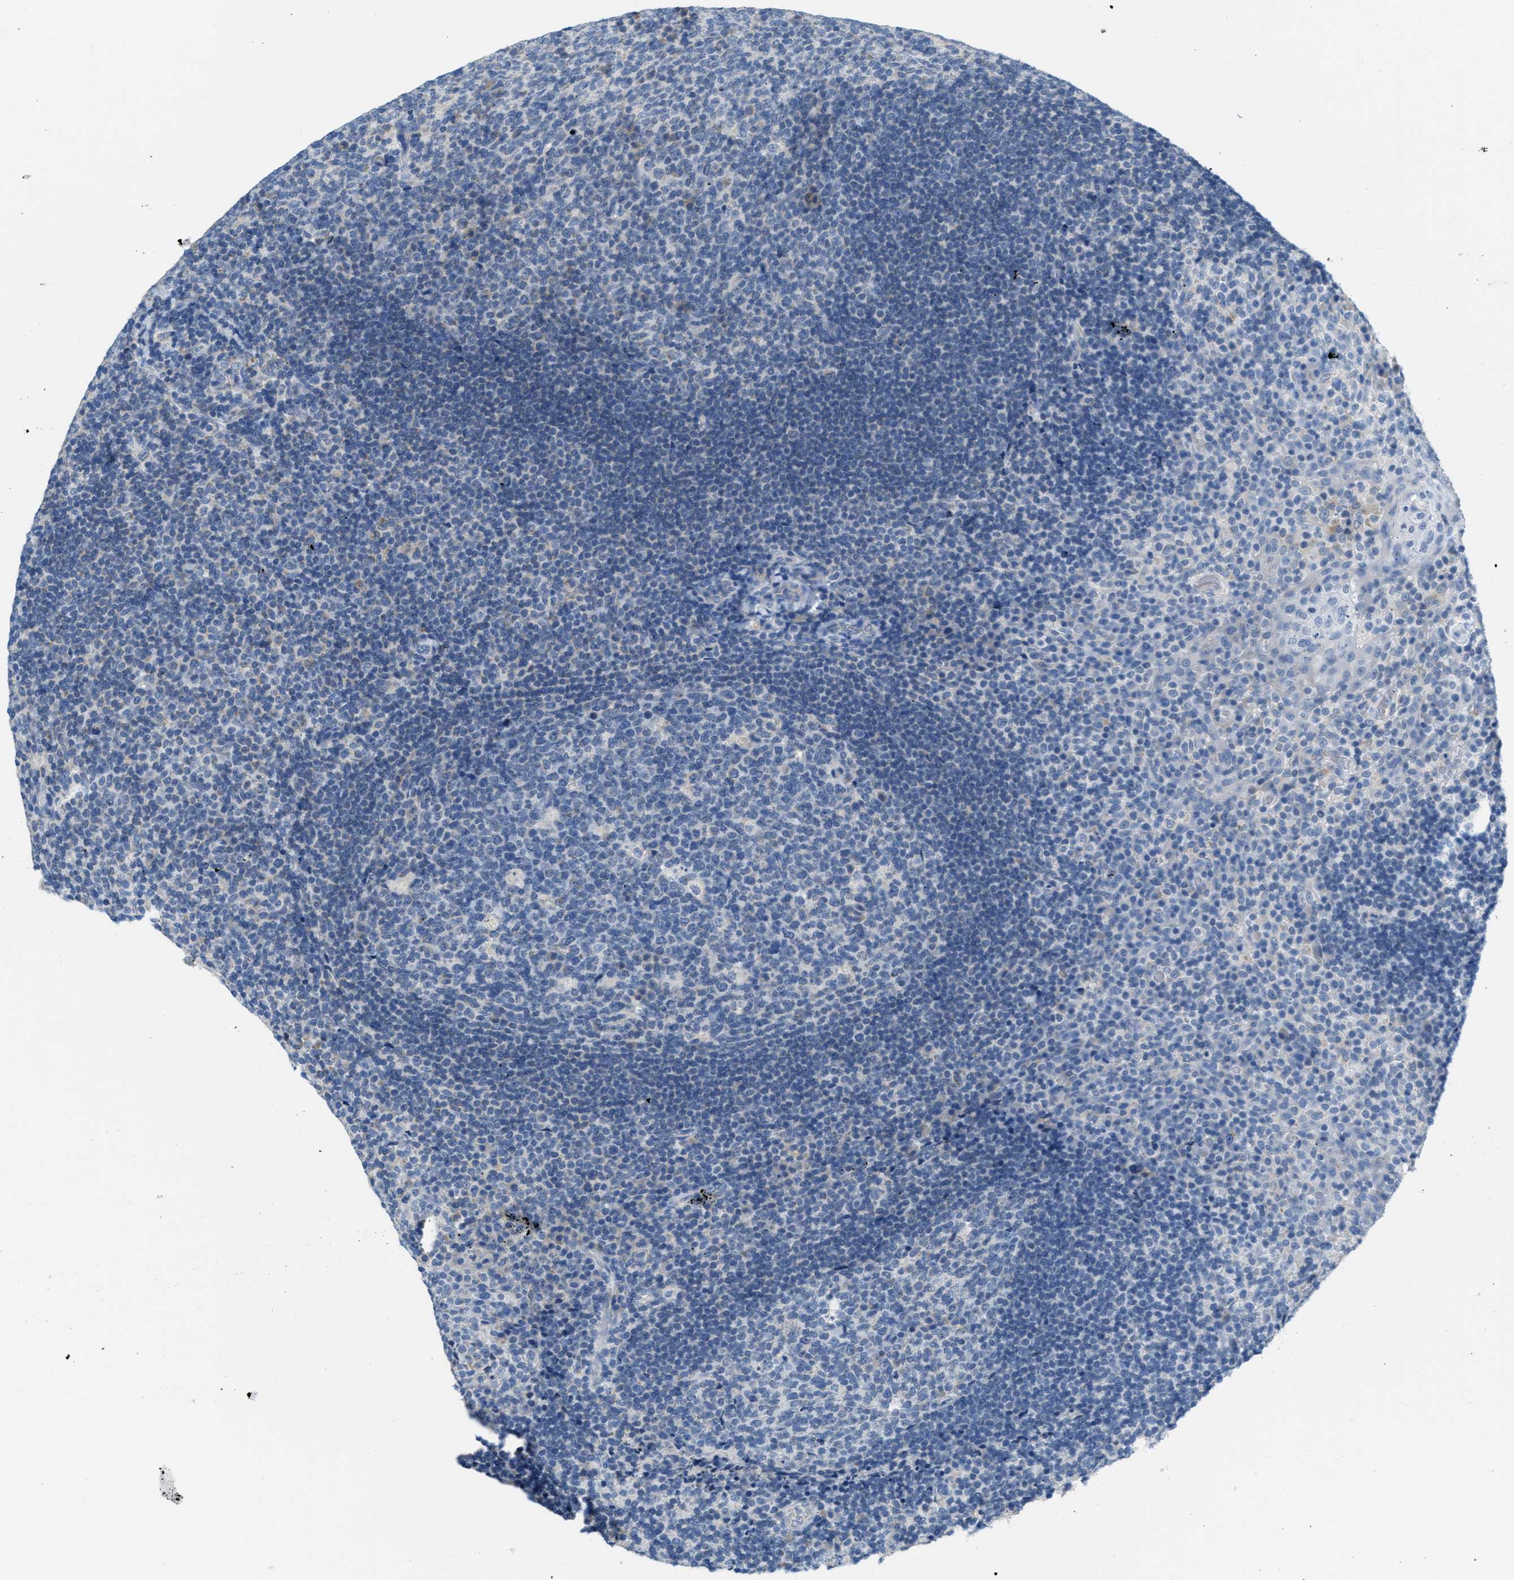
{"staining": {"intensity": "negative", "quantity": "none", "location": "none"}, "tissue": "tonsil", "cell_type": "Germinal center cells", "image_type": "normal", "snomed": [{"axis": "morphology", "description": "Normal tissue, NOS"}, {"axis": "topography", "description": "Tonsil"}], "caption": "High magnification brightfield microscopy of unremarkable tonsil stained with DAB (brown) and counterstained with hematoxylin (blue): germinal center cells show no significant expression. (DAB immunohistochemistry with hematoxylin counter stain).", "gene": "PTDSS1", "patient": {"sex": "male", "age": 17}}